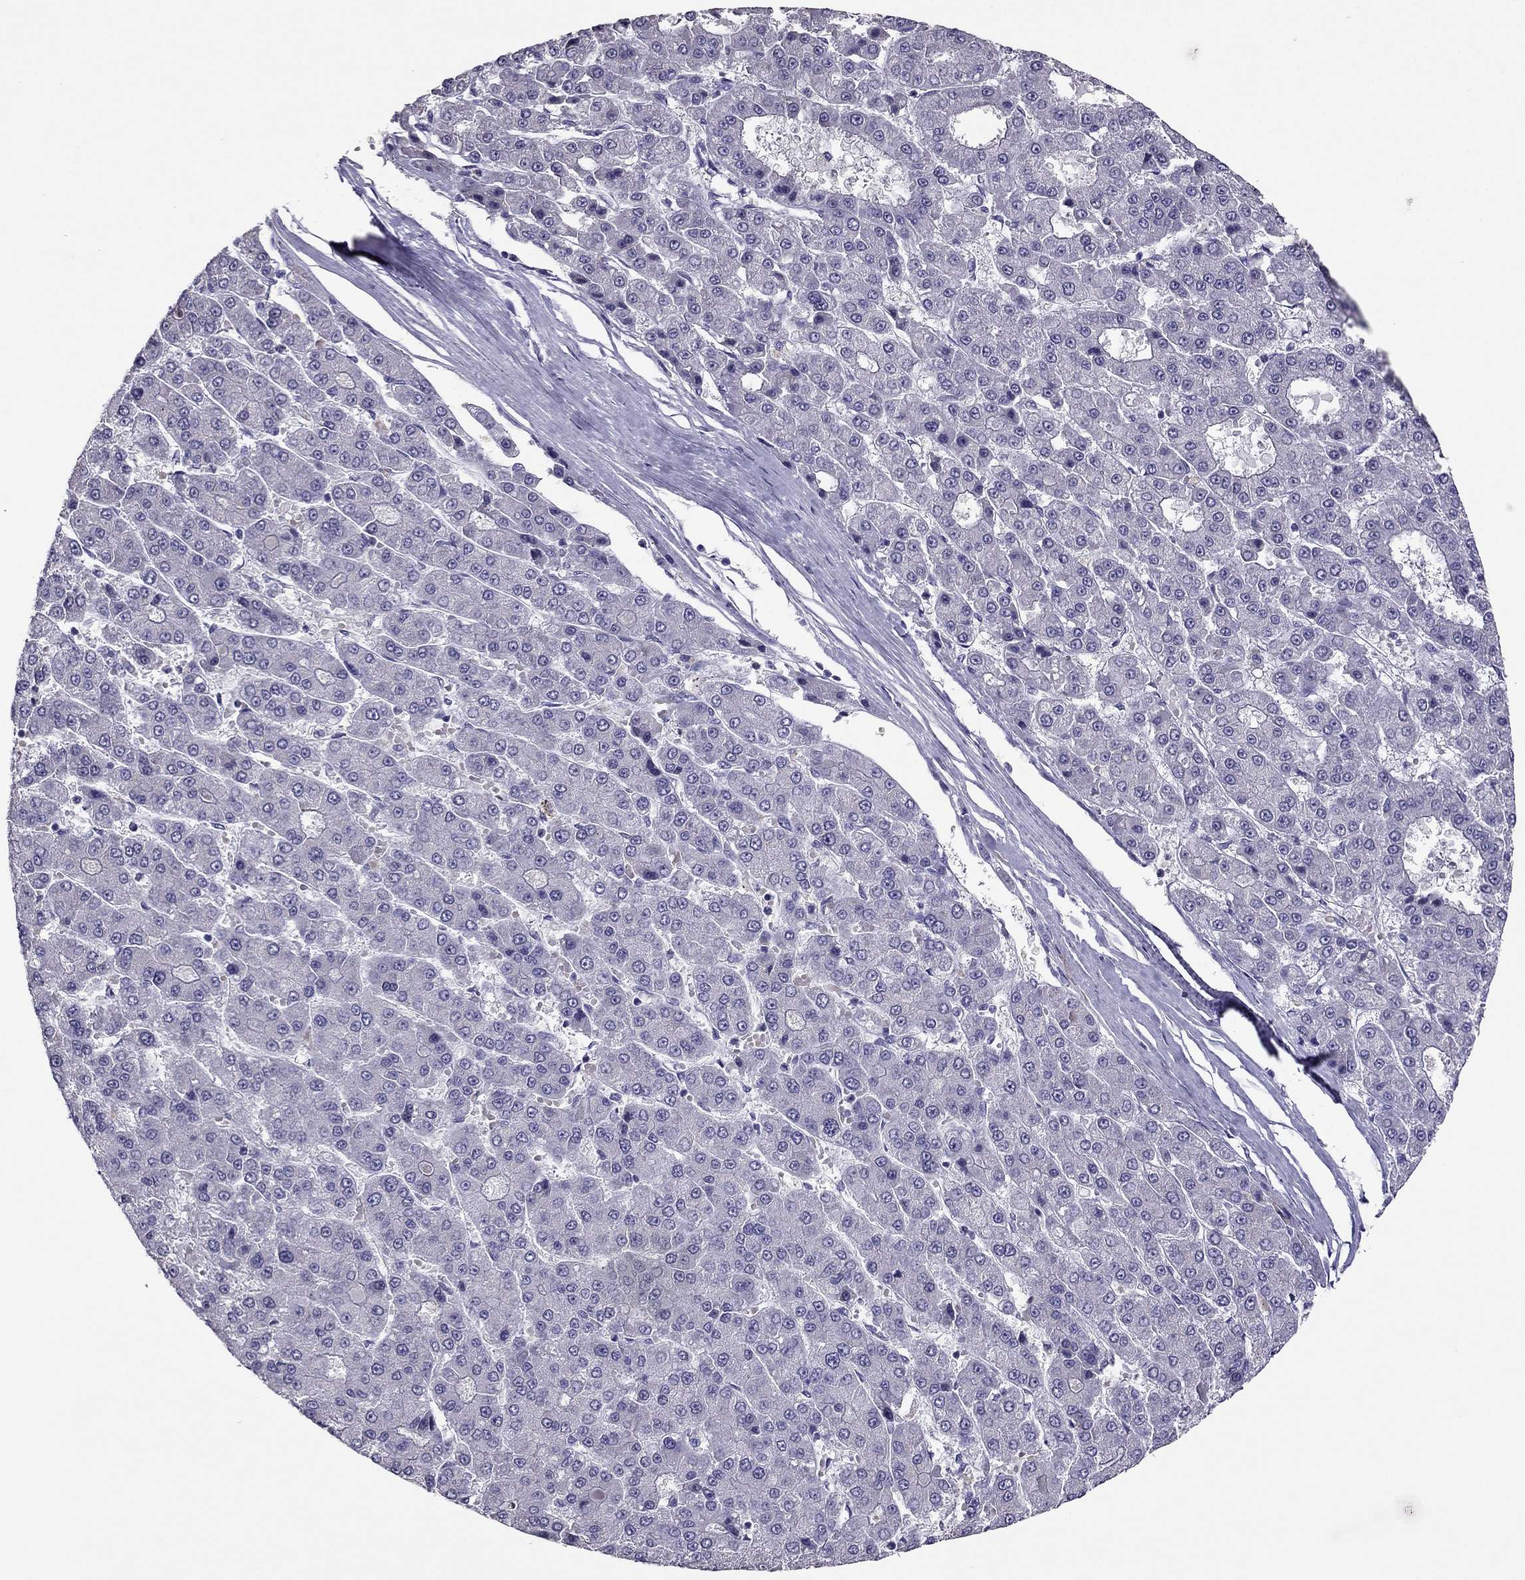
{"staining": {"intensity": "negative", "quantity": "none", "location": "none"}, "tissue": "liver cancer", "cell_type": "Tumor cells", "image_type": "cancer", "snomed": [{"axis": "morphology", "description": "Carcinoma, Hepatocellular, NOS"}, {"axis": "topography", "description": "Liver"}], "caption": "DAB immunohistochemical staining of human liver hepatocellular carcinoma demonstrates no significant positivity in tumor cells. (DAB (3,3'-diaminobenzidine) immunohistochemistry (IHC), high magnification).", "gene": "RHO", "patient": {"sex": "male", "age": 70}}